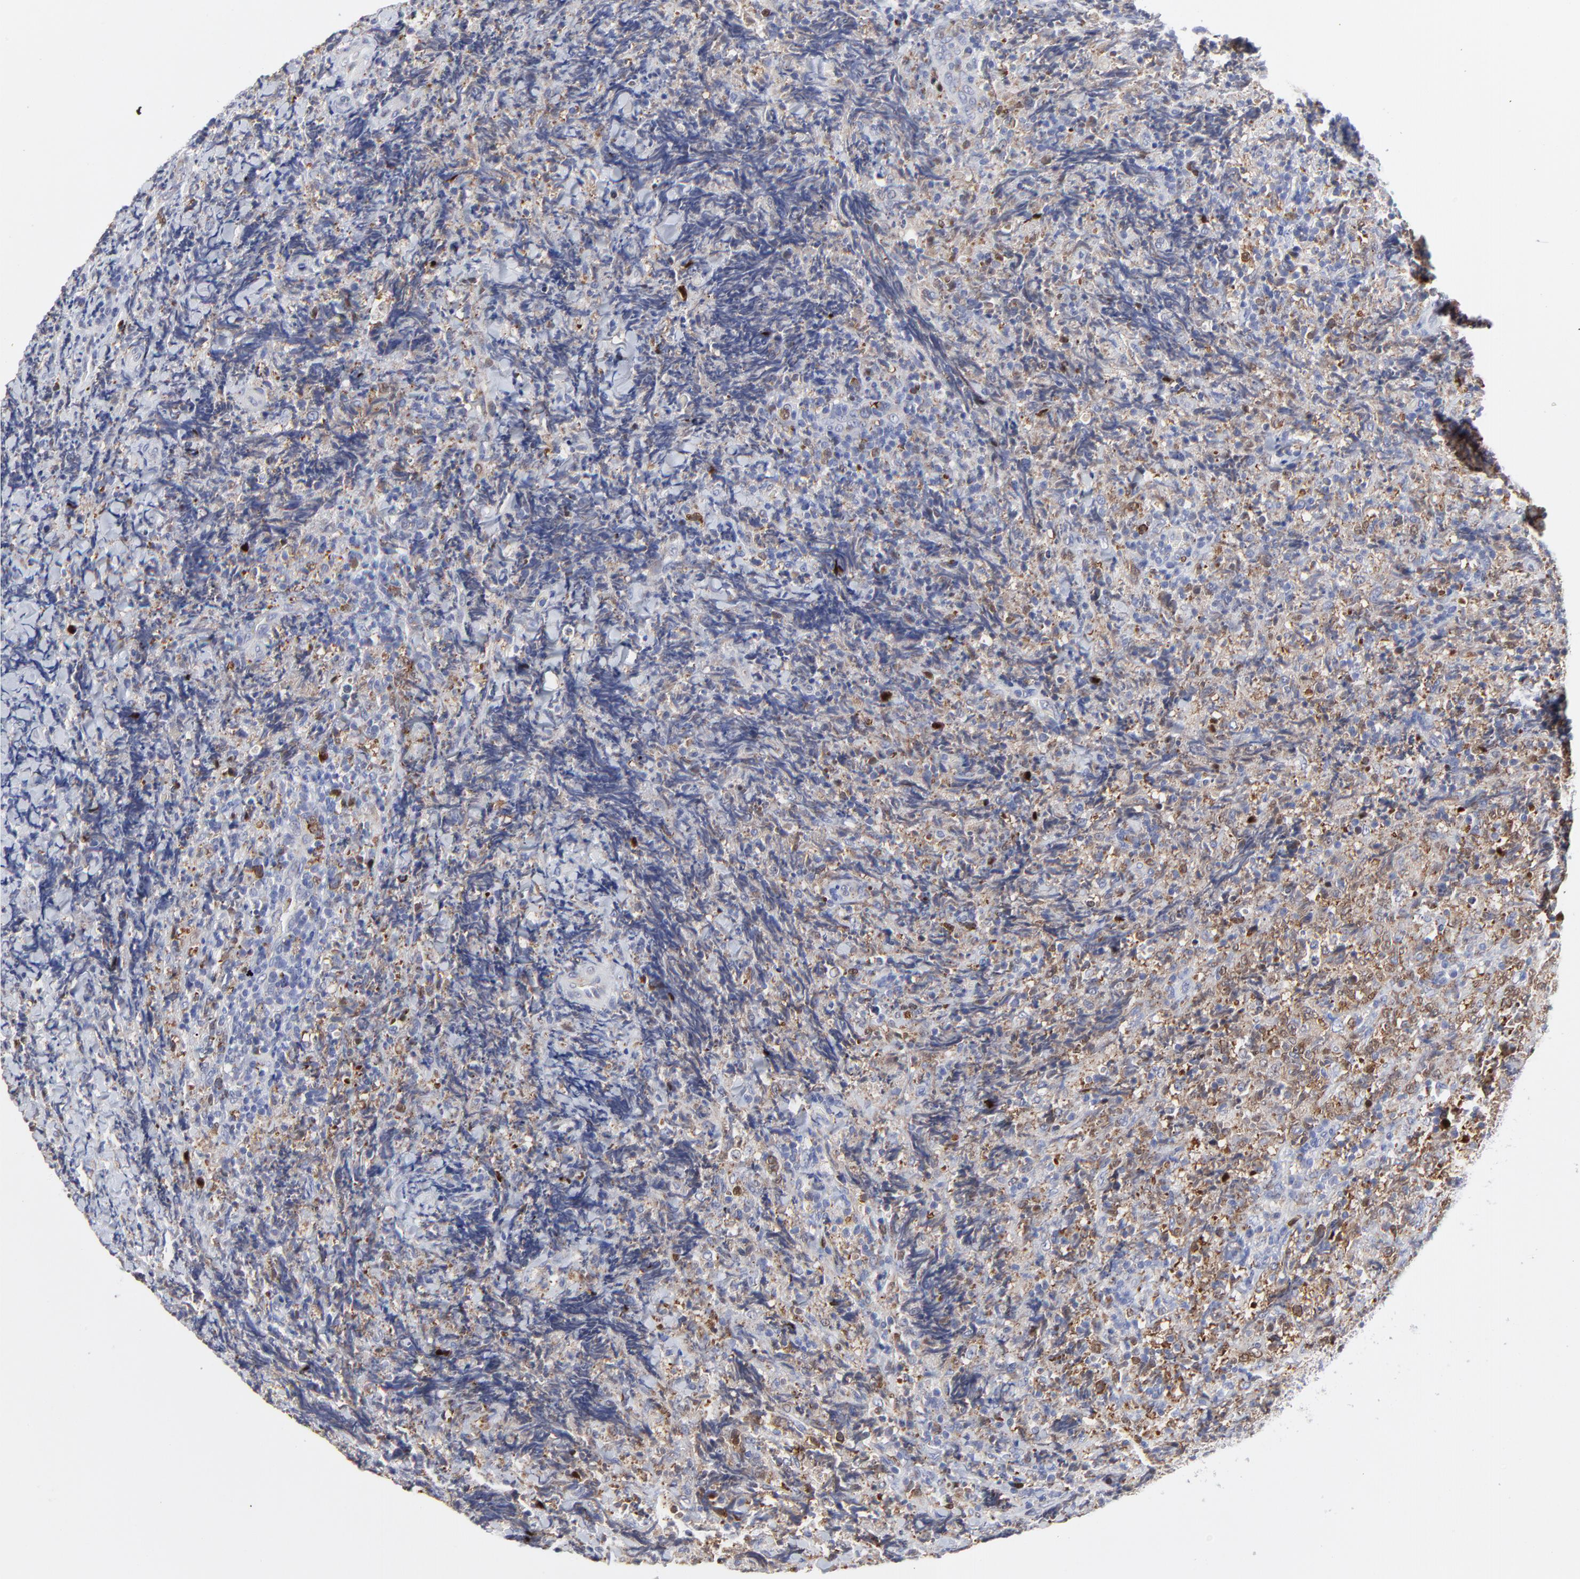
{"staining": {"intensity": "moderate", "quantity": ">75%", "location": "cytoplasmic/membranous"}, "tissue": "lymphoma", "cell_type": "Tumor cells", "image_type": "cancer", "snomed": [{"axis": "morphology", "description": "Malignant lymphoma, non-Hodgkin's type, NOS"}, {"axis": "topography", "description": "Lymph node"}], "caption": "Protein analysis of malignant lymphoma, non-Hodgkin's type tissue reveals moderate cytoplasmic/membranous staining in about >75% of tumor cells.", "gene": "NCAPH", "patient": {"sex": "male", "age": 59}}